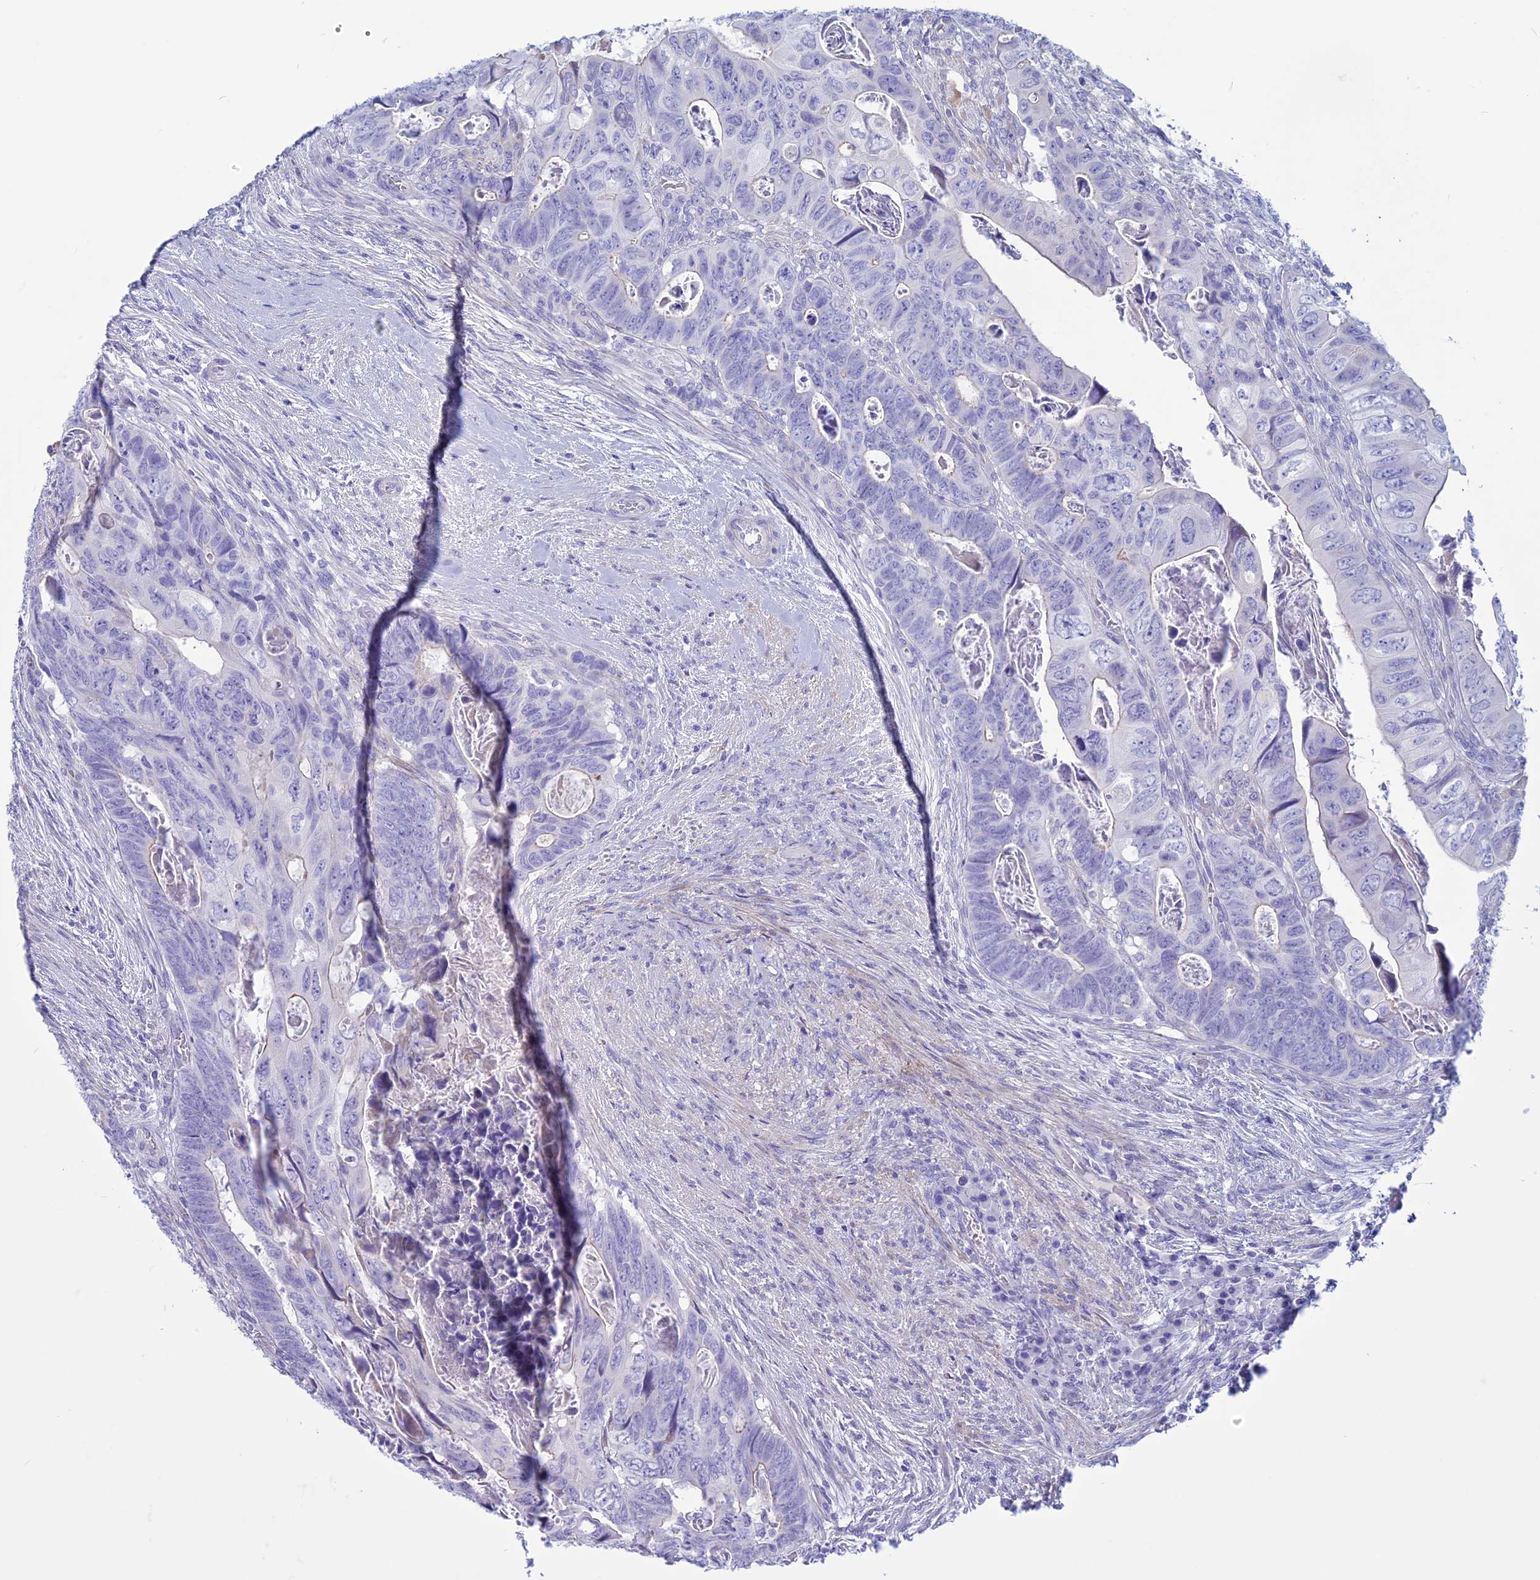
{"staining": {"intensity": "negative", "quantity": "none", "location": "none"}, "tissue": "colorectal cancer", "cell_type": "Tumor cells", "image_type": "cancer", "snomed": [{"axis": "morphology", "description": "Adenocarcinoma, NOS"}, {"axis": "topography", "description": "Rectum"}], "caption": "Immunohistochemistry of colorectal adenocarcinoma displays no staining in tumor cells.", "gene": "SPHKAP", "patient": {"sex": "female", "age": 78}}